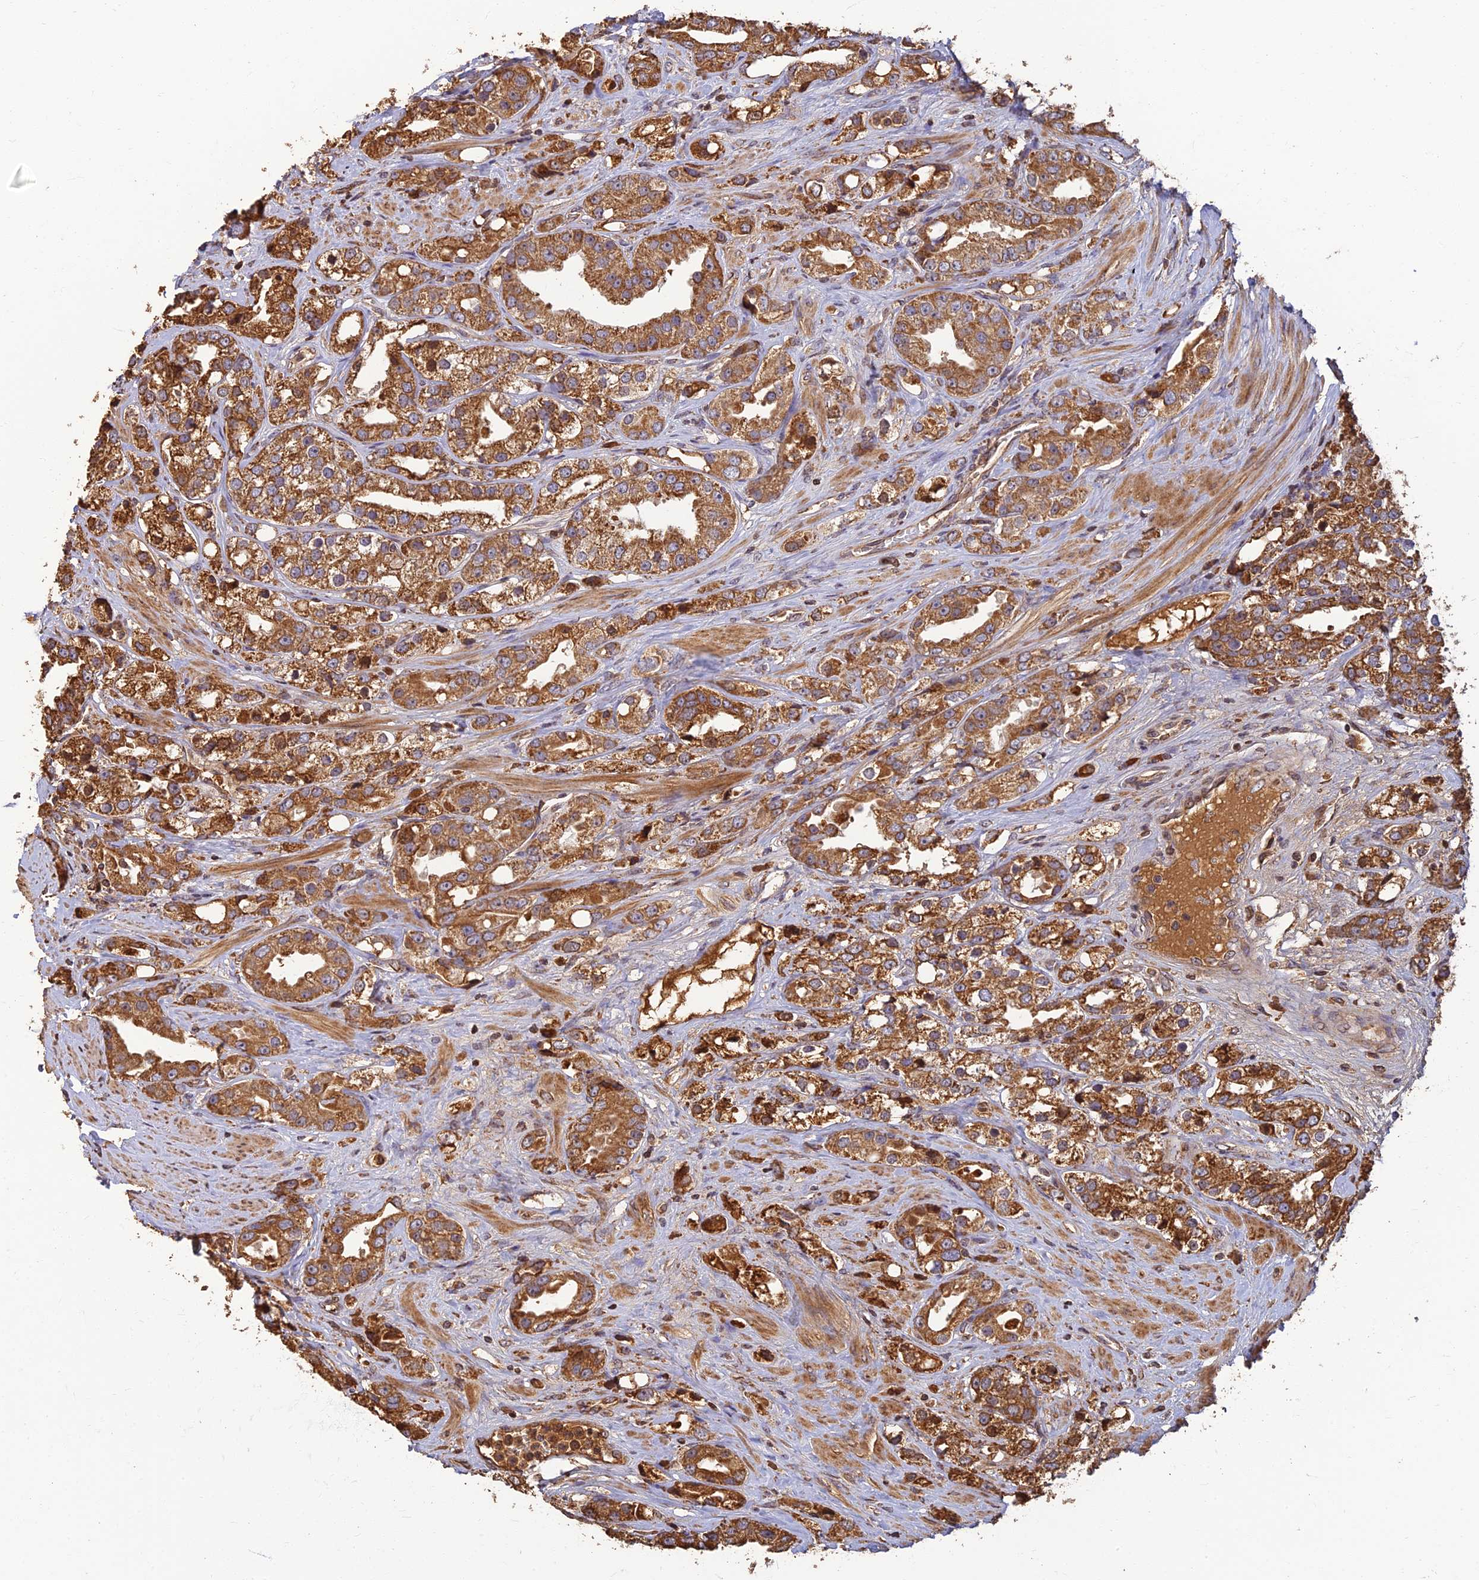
{"staining": {"intensity": "moderate", "quantity": ">75%", "location": "cytoplasmic/membranous"}, "tissue": "prostate cancer", "cell_type": "Tumor cells", "image_type": "cancer", "snomed": [{"axis": "morphology", "description": "Adenocarcinoma, NOS"}, {"axis": "topography", "description": "Prostate"}], "caption": "High-power microscopy captured an immunohistochemistry (IHC) histopathology image of prostate cancer (adenocarcinoma), revealing moderate cytoplasmic/membranous staining in approximately >75% of tumor cells.", "gene": "CORO1C", "patient": {"sex": "male", "age": 79}}